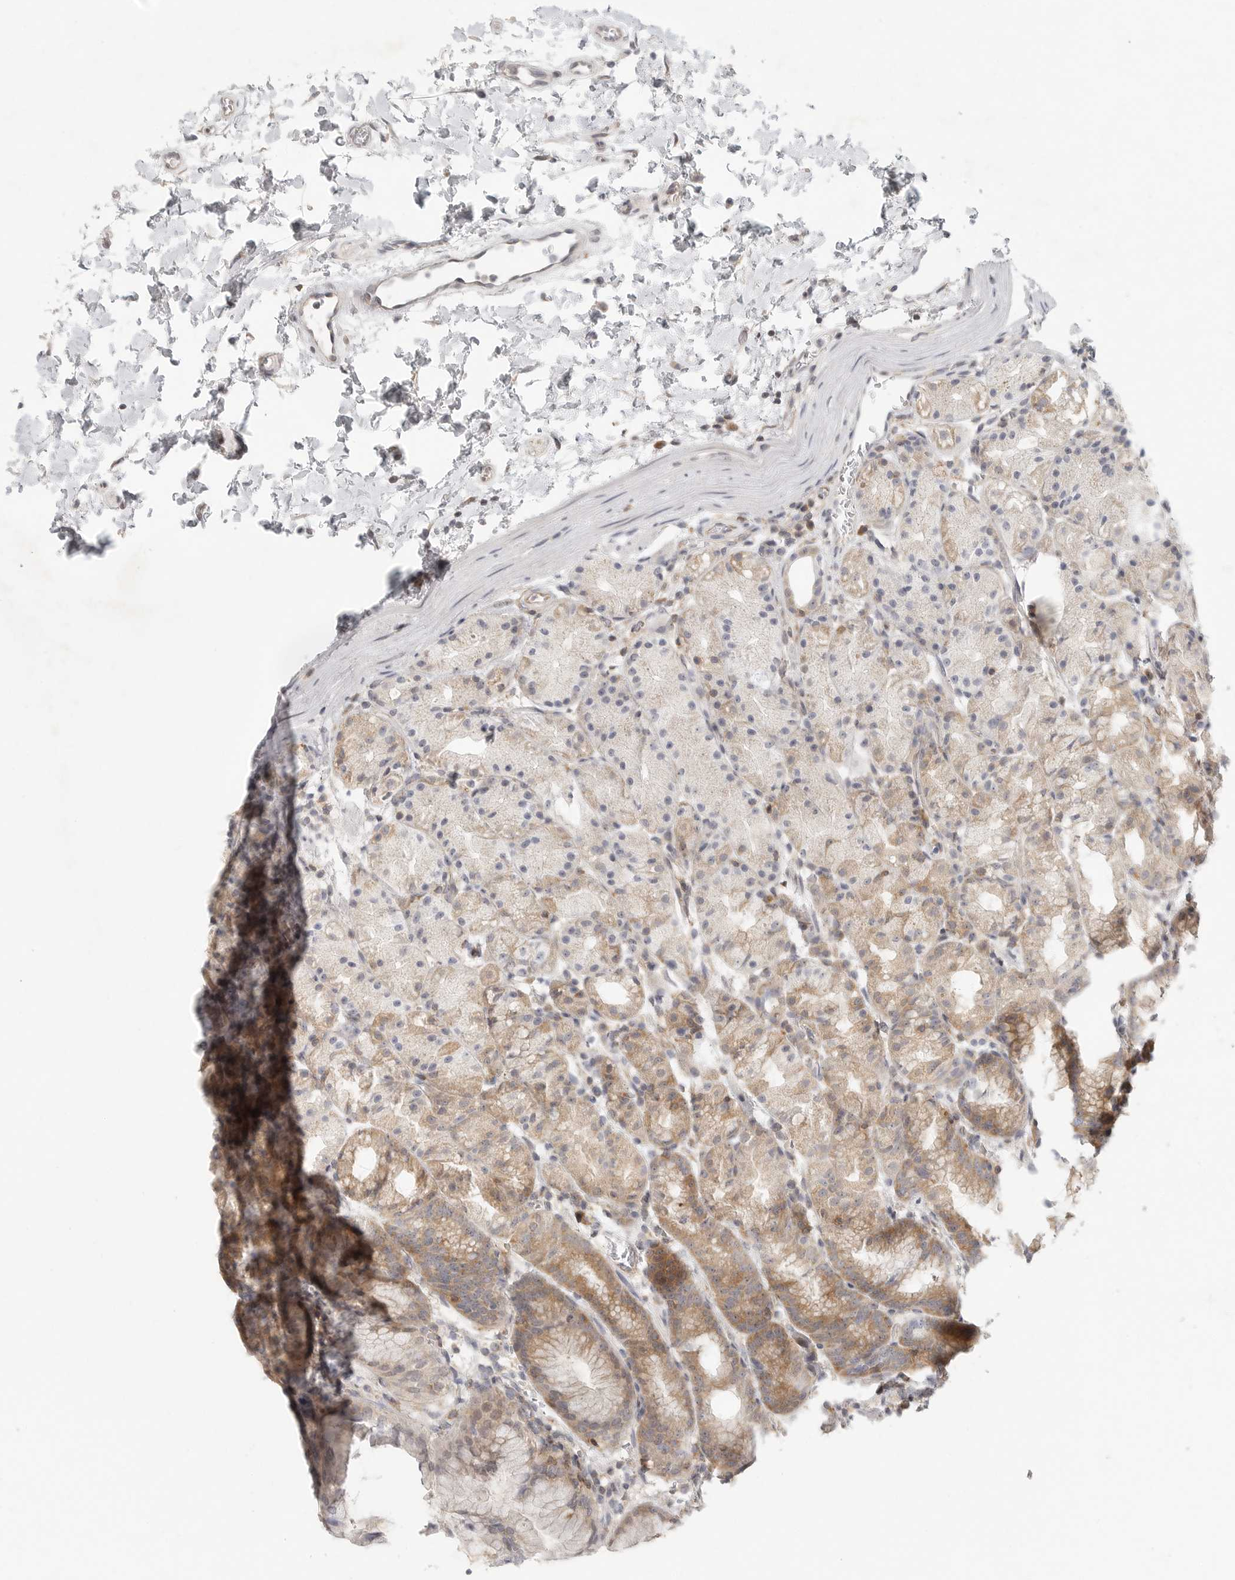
{"staining": {"intensity": "moderate", "quantity": "25%-75%", "location": "cytoplasmic/membranous"}, "tissue": "stomach", "cell_type": "Glandular cells", "image_type": "normal", "snomed": [{"axis": "morphology", "description": "Normal tissue, NOS"}, {"axis": "topography", "description": "Stomach, upper"}], "caption": "The histopathology image reveals a brown stain indicating the presence of a protein in the cytoplasmic/membranous of glandular cells in stomach.", "gene": "HDAC6", "patient": {"sex": "male", "age": 48}}